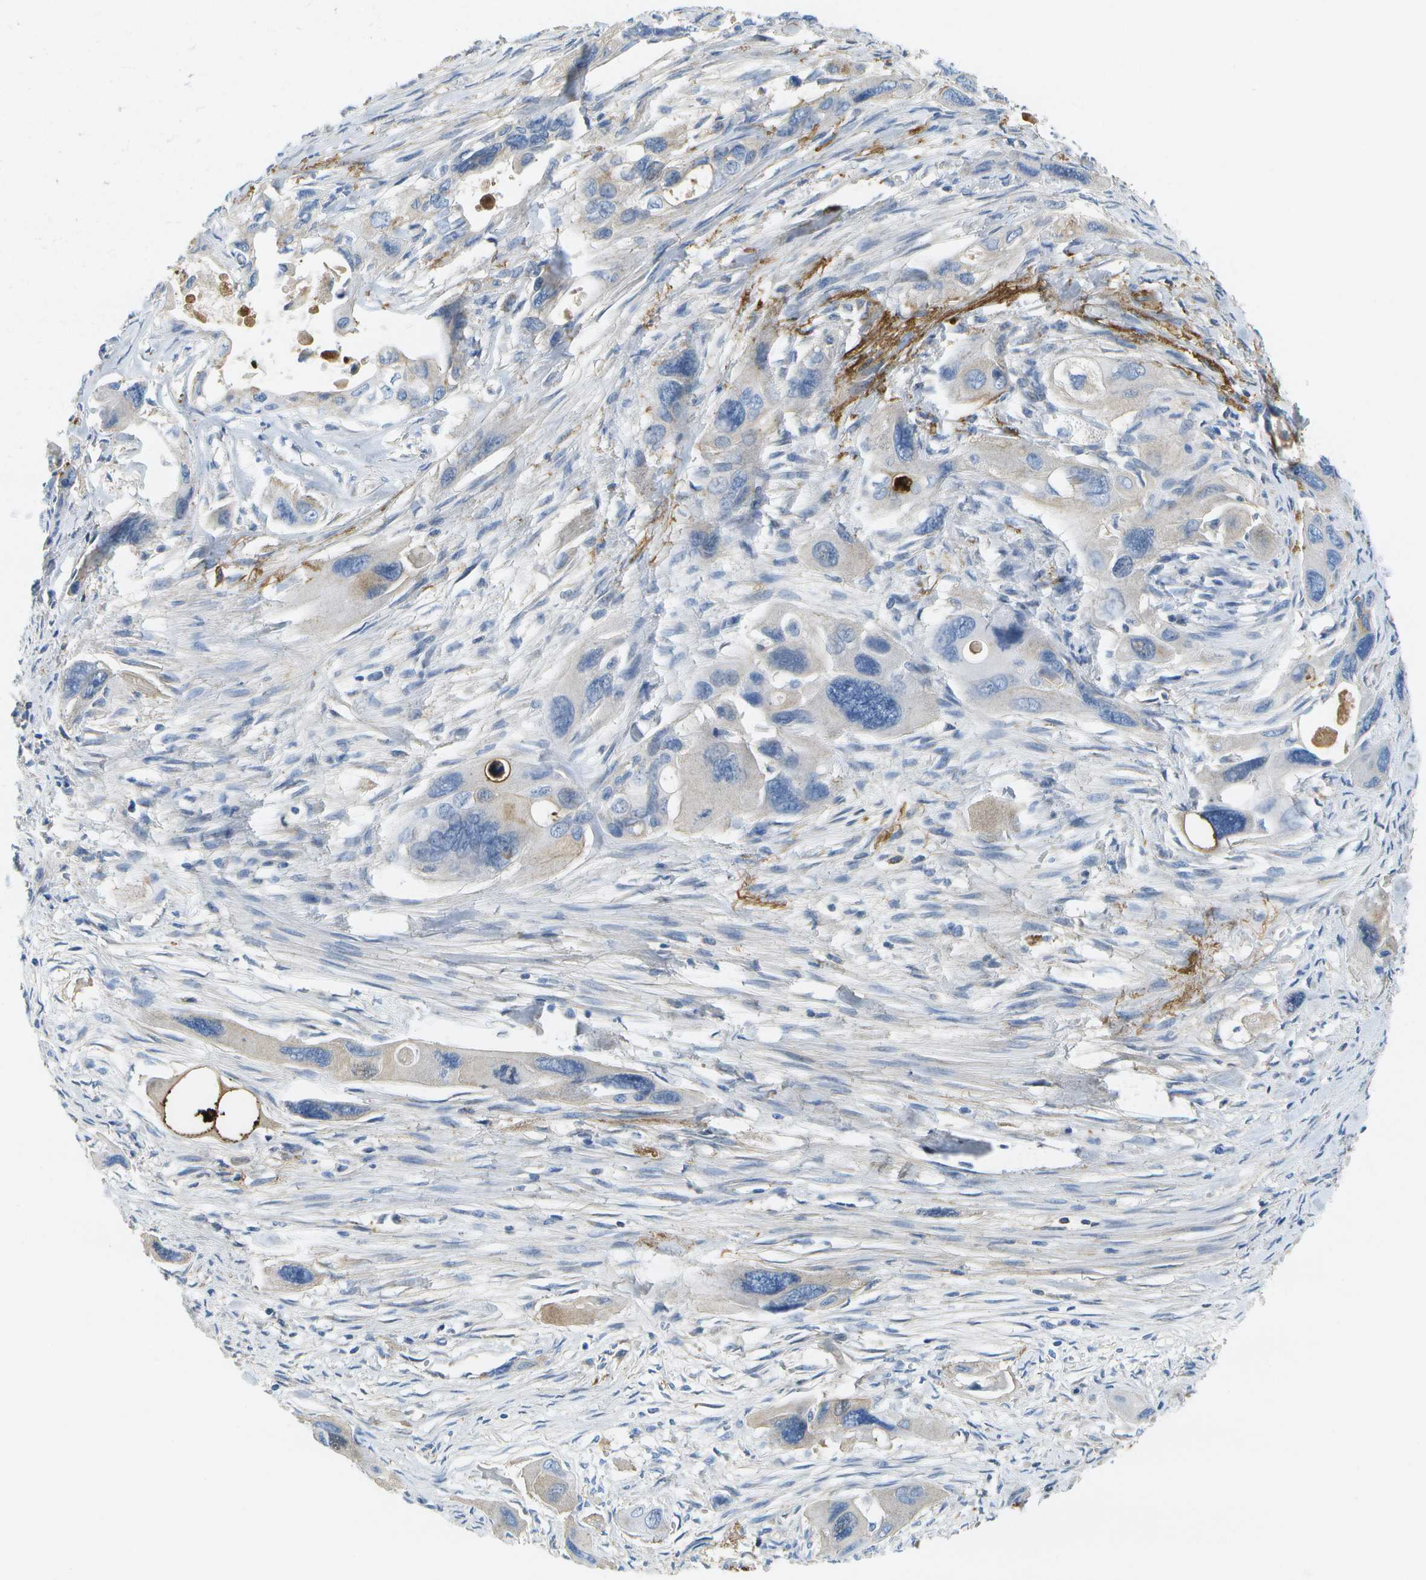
{"staining": {"intensity": "weak", "quantity": "<25%", "location": "cytoplasmic/membranous"}, "tissue": "pancreatic cancer", "cell_type": "Tumor cells", "image_type": "cancer", "snomed": [{"axis": "morphology", "description": "Adenocarcinoma, NOS"}, {"axis": "topography", "description": "Pancreas"}], "caption": "This is an immunohistochemistry micrograph of human pancreatic adenocarcinoma. There is no staining in tumor cells.", "gene": "SERPINA1", "patient": {"sex": "male", "age": 73}}